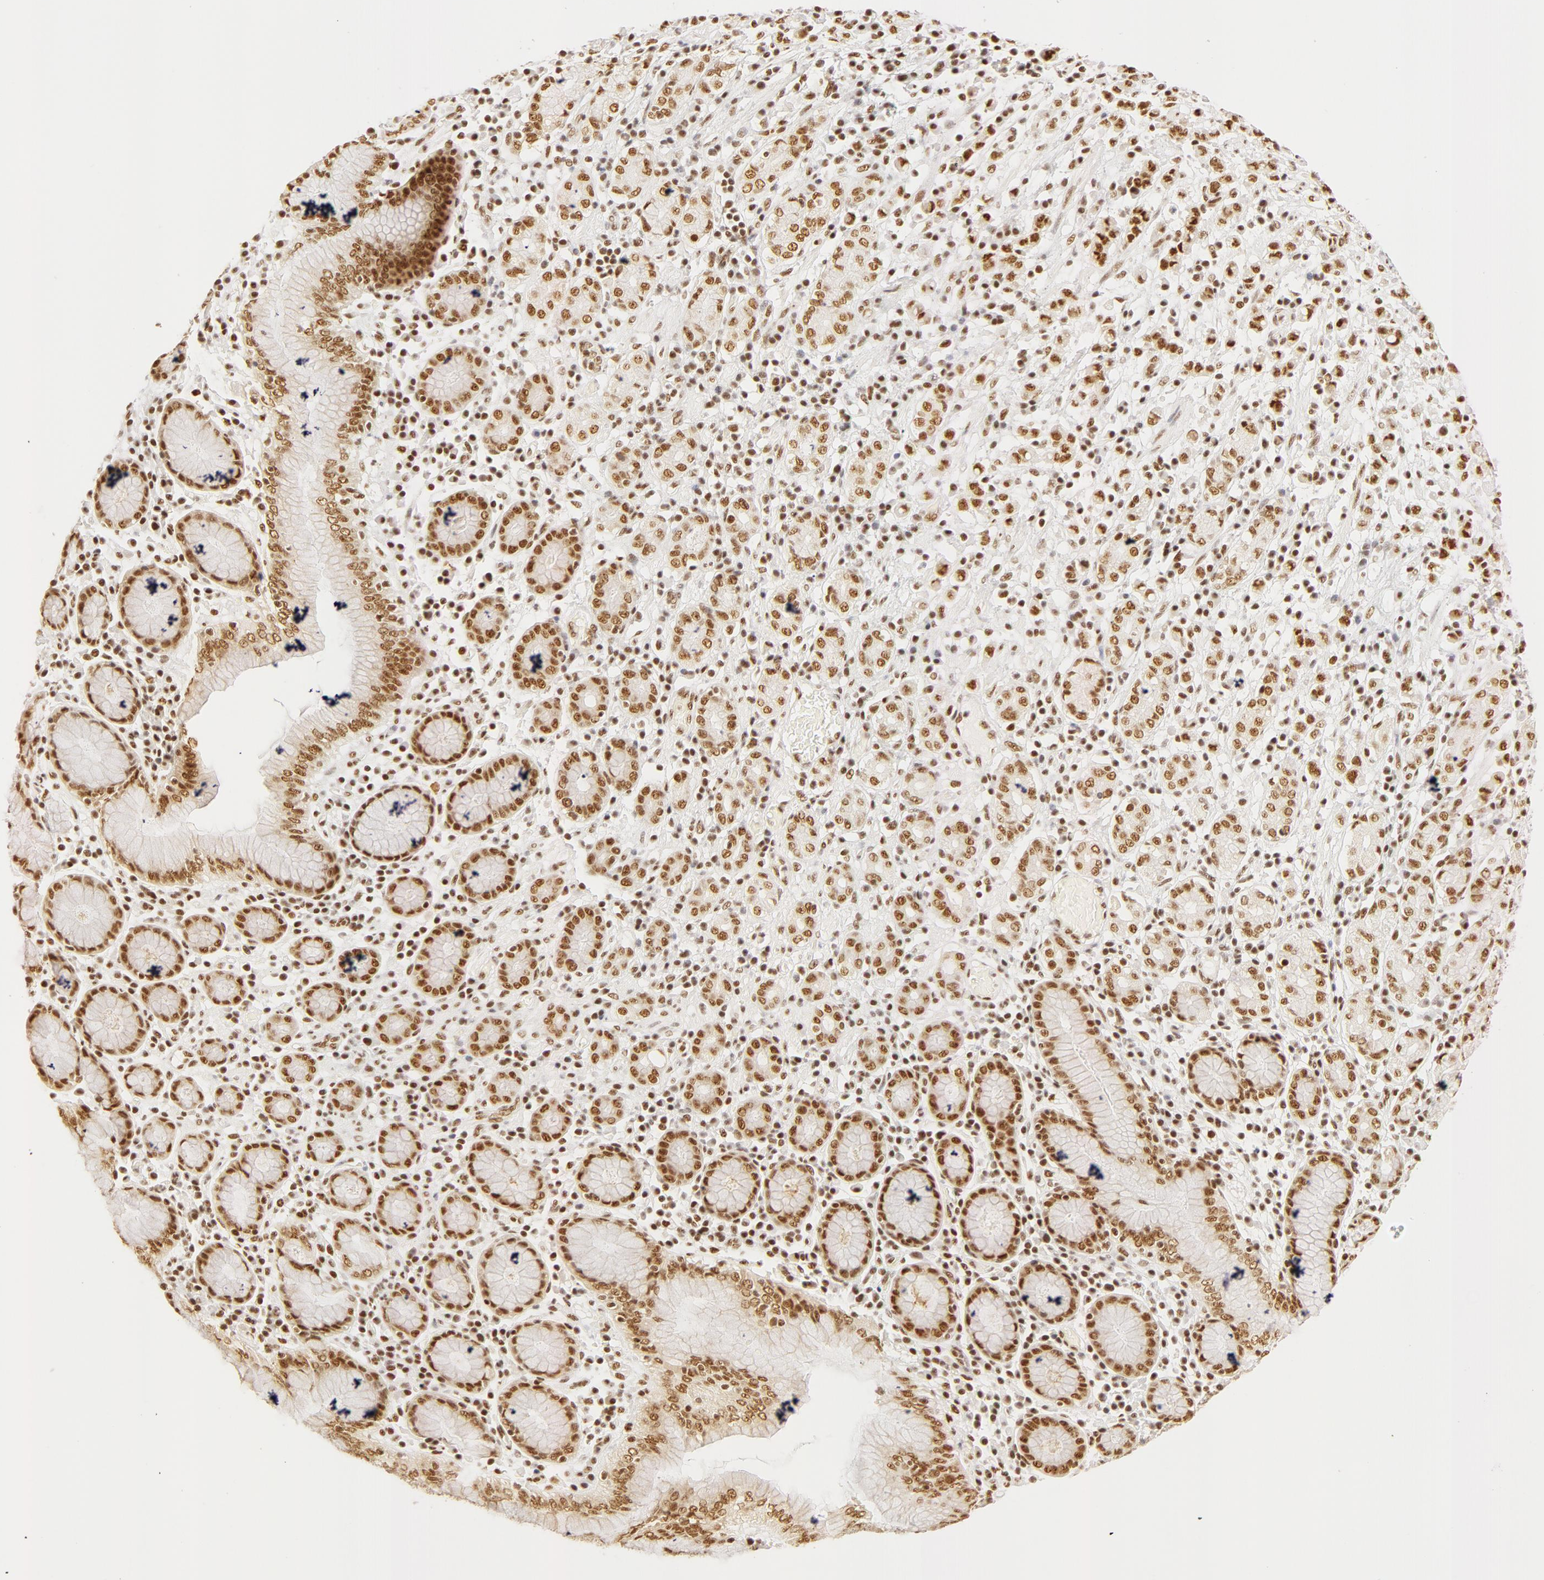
{"staining": {"intensity": "moderate", "quantity": ">75%", "location": "nuclear"}, "tissue": "stomach cancer", "cell_type": "Tumor cells", "image_type": "cancer", "snomed": [{"axis": "morphology", "description": "Adenocarcinoma, NOS"}, {"axis": "topography", "description": "Stomach, lower"}], "caption": "IHC image of neoplastic tissue: human adenocarcinoma (stomach) stained using immunohistochemistry exhibits medium levels of moderate protein expression localized specifically in the nuclear of tumor cells, appearing as a nuclear brown color.", "gene": "RBM39", "patient": {"sex": "male", "age": 88}}